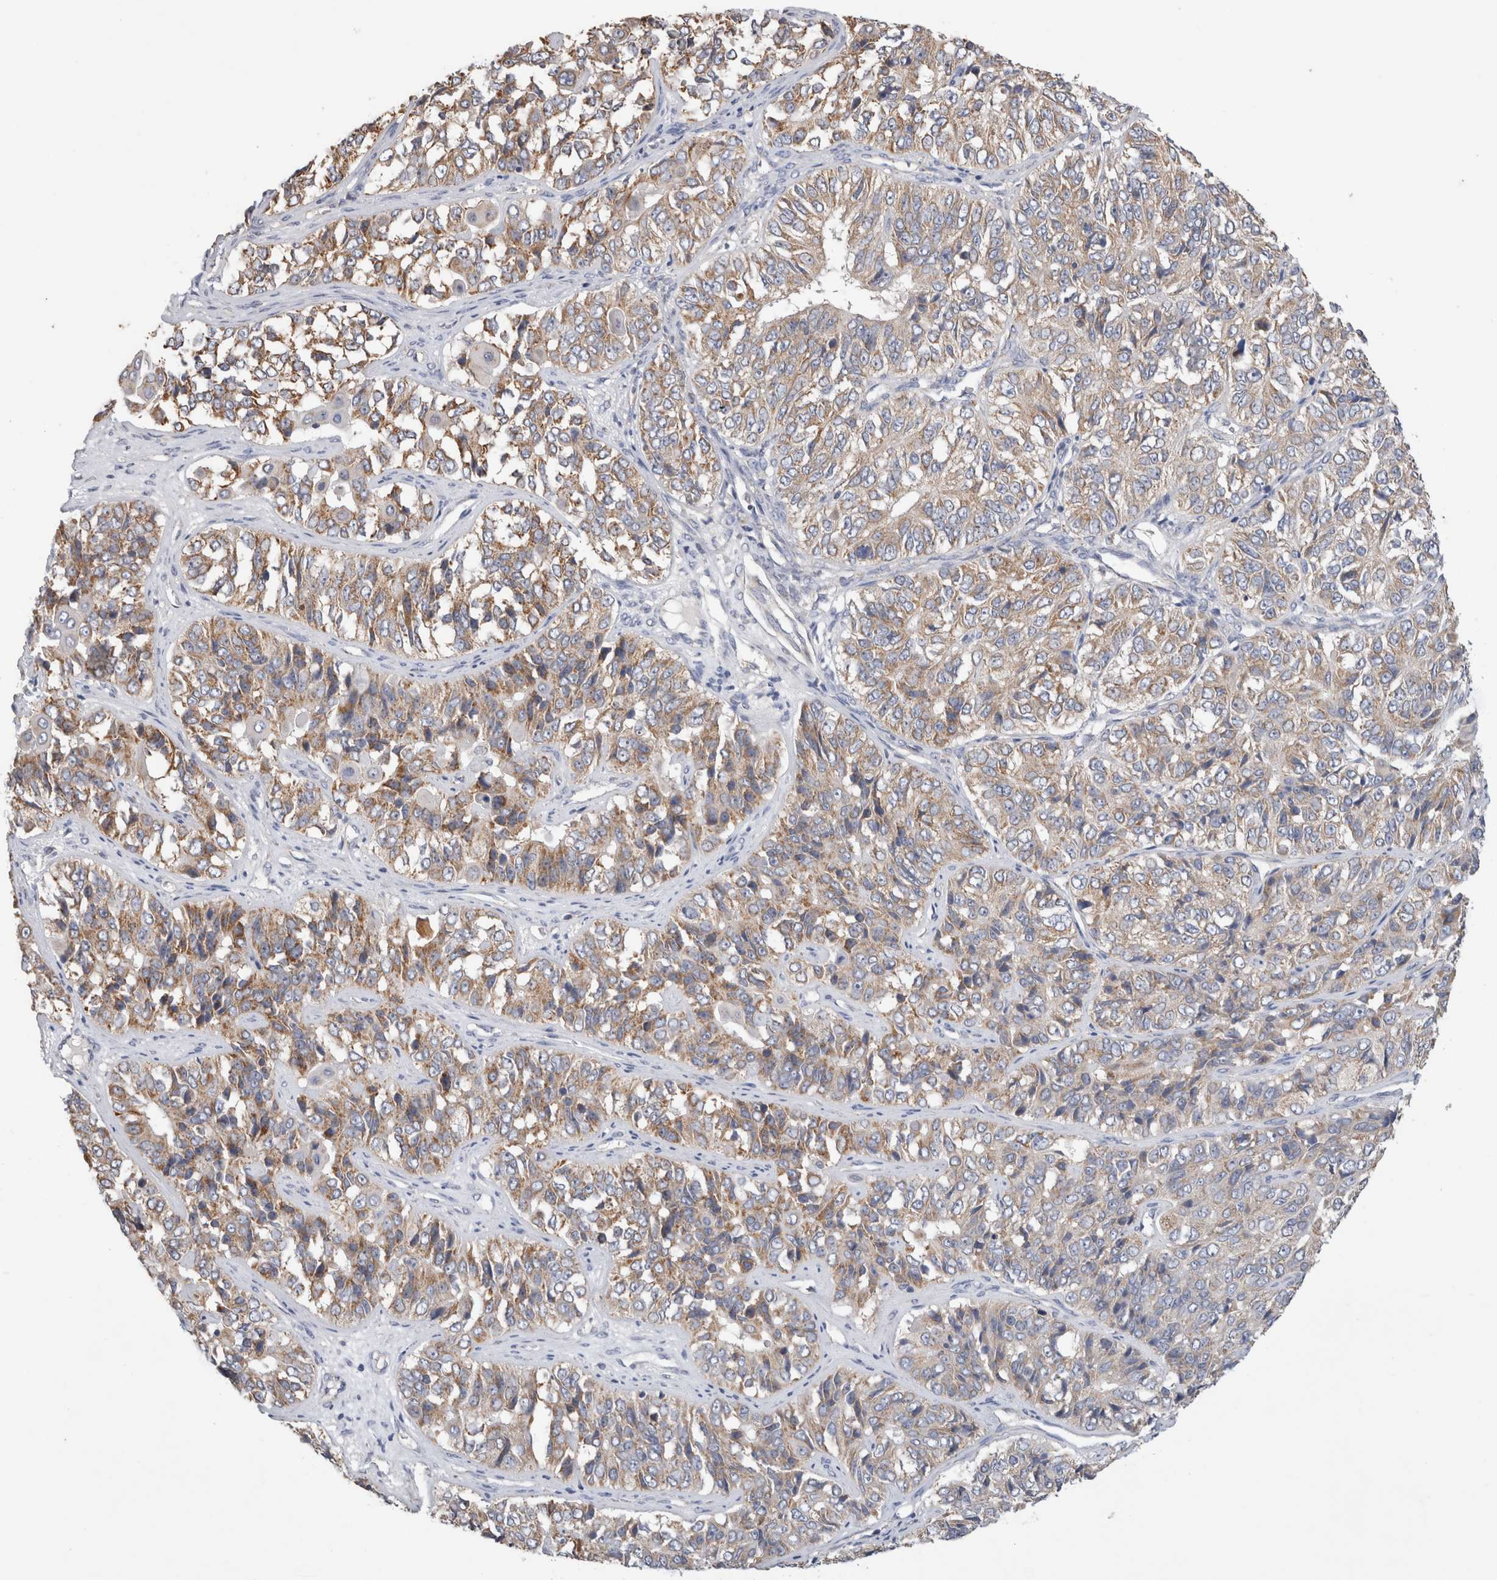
{"staining": {"intensity": "weak", "quantity": ">75%", "location": "cytoplasmic/membranous"}, "tissue": "ovarian cancer", "cell_type": "Tumor cells", "image_type": "cancer", "snomed": [{"axis": "morphology", "description": "Carcinoma, endometroid"}, {"axis": "topography", "description": "Ovary"}], "caption": "Protein staining of ovarian cancer (endometroid carcinoma) tissue shows weak cytoplasmic/membranous positivity in approximately >75% of tumor cells.", "gene": "IARS2", "patient": {"sex": "female", "age": 51}}